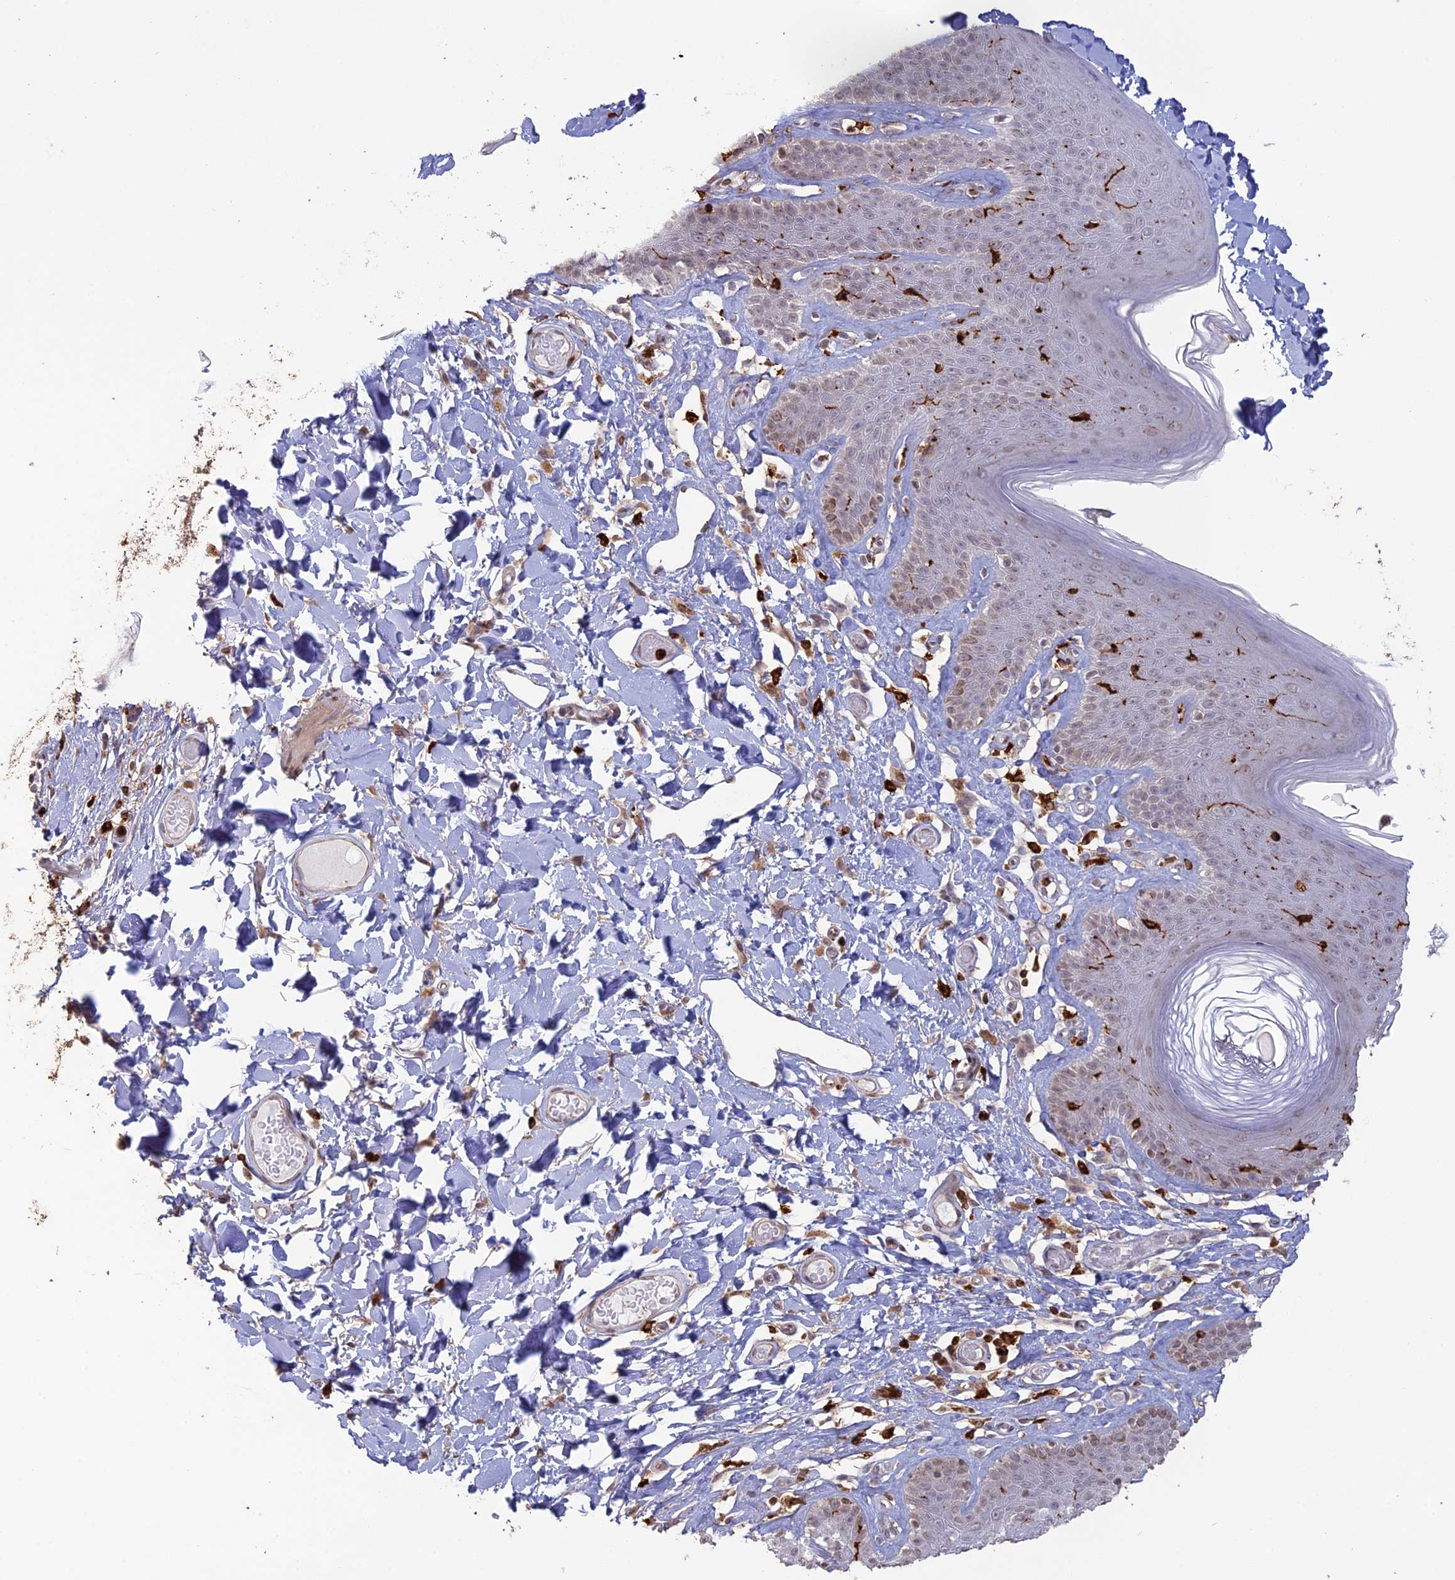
{"staining": {"intensity": "negative", "quantity": "none", "location": "none"}, "tissue": "skin", "cell_type": "Epidermal cells", "image_type": "normal", "snomed": [{"axis": "morphology", "description": "Normal tissue, NOS"}, {"axis": "topography", "description": "Vulva"}], "caption": "Immunohistochemistry micrograph of benign skin: skin stained with DAB (3,3'-diaminobenzidine) demonstrates no significant protein staining in epidermal cells. Nuclei are stained in blue.", "gene": "APOBR", "patient": {"sex": "female", "age": 73}}